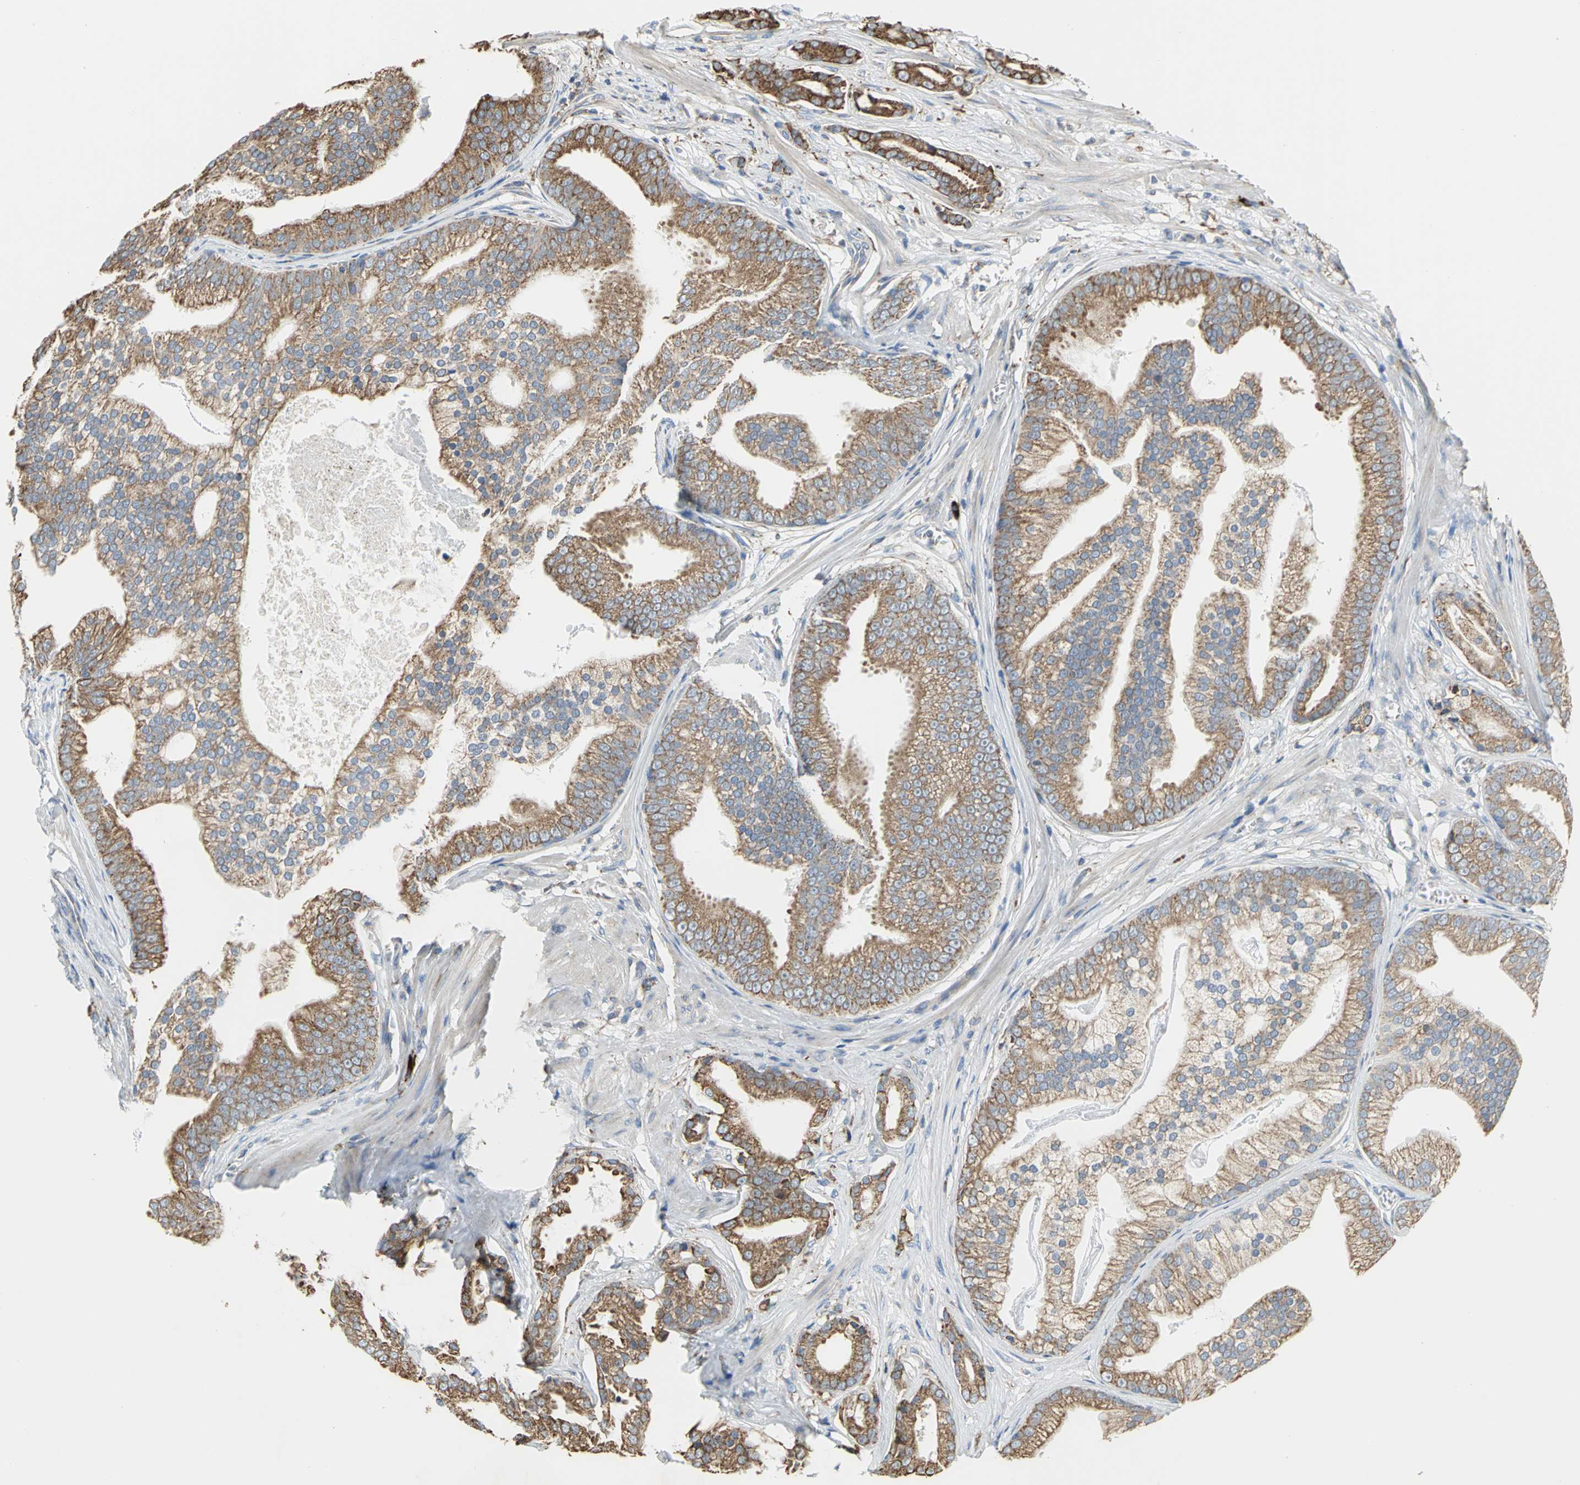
{"staining": {"intensity": "moderate", "quantity": ">75%", "location": "cytoplasmic/membranous"}, "tissue": "prostate cancer", "cell_type": "Tumor cells", "image_type": "cancer", "snomed": [{"axis": "morphology", "description": "Adenocarcinoma, Low grade"}, {"axis": "topography", "description": "Prostate"}], "caption": "IHC (DAB (3,3'-diaminobenzidine)) staining of human low-grade adenocarcinoma (prostate) shows moderate cytoplasmic/membranous protein staining in approximately >75% of tumor cells.", "gene": "SDF2L1", "patient": {"sex": "male", "age": 58}}